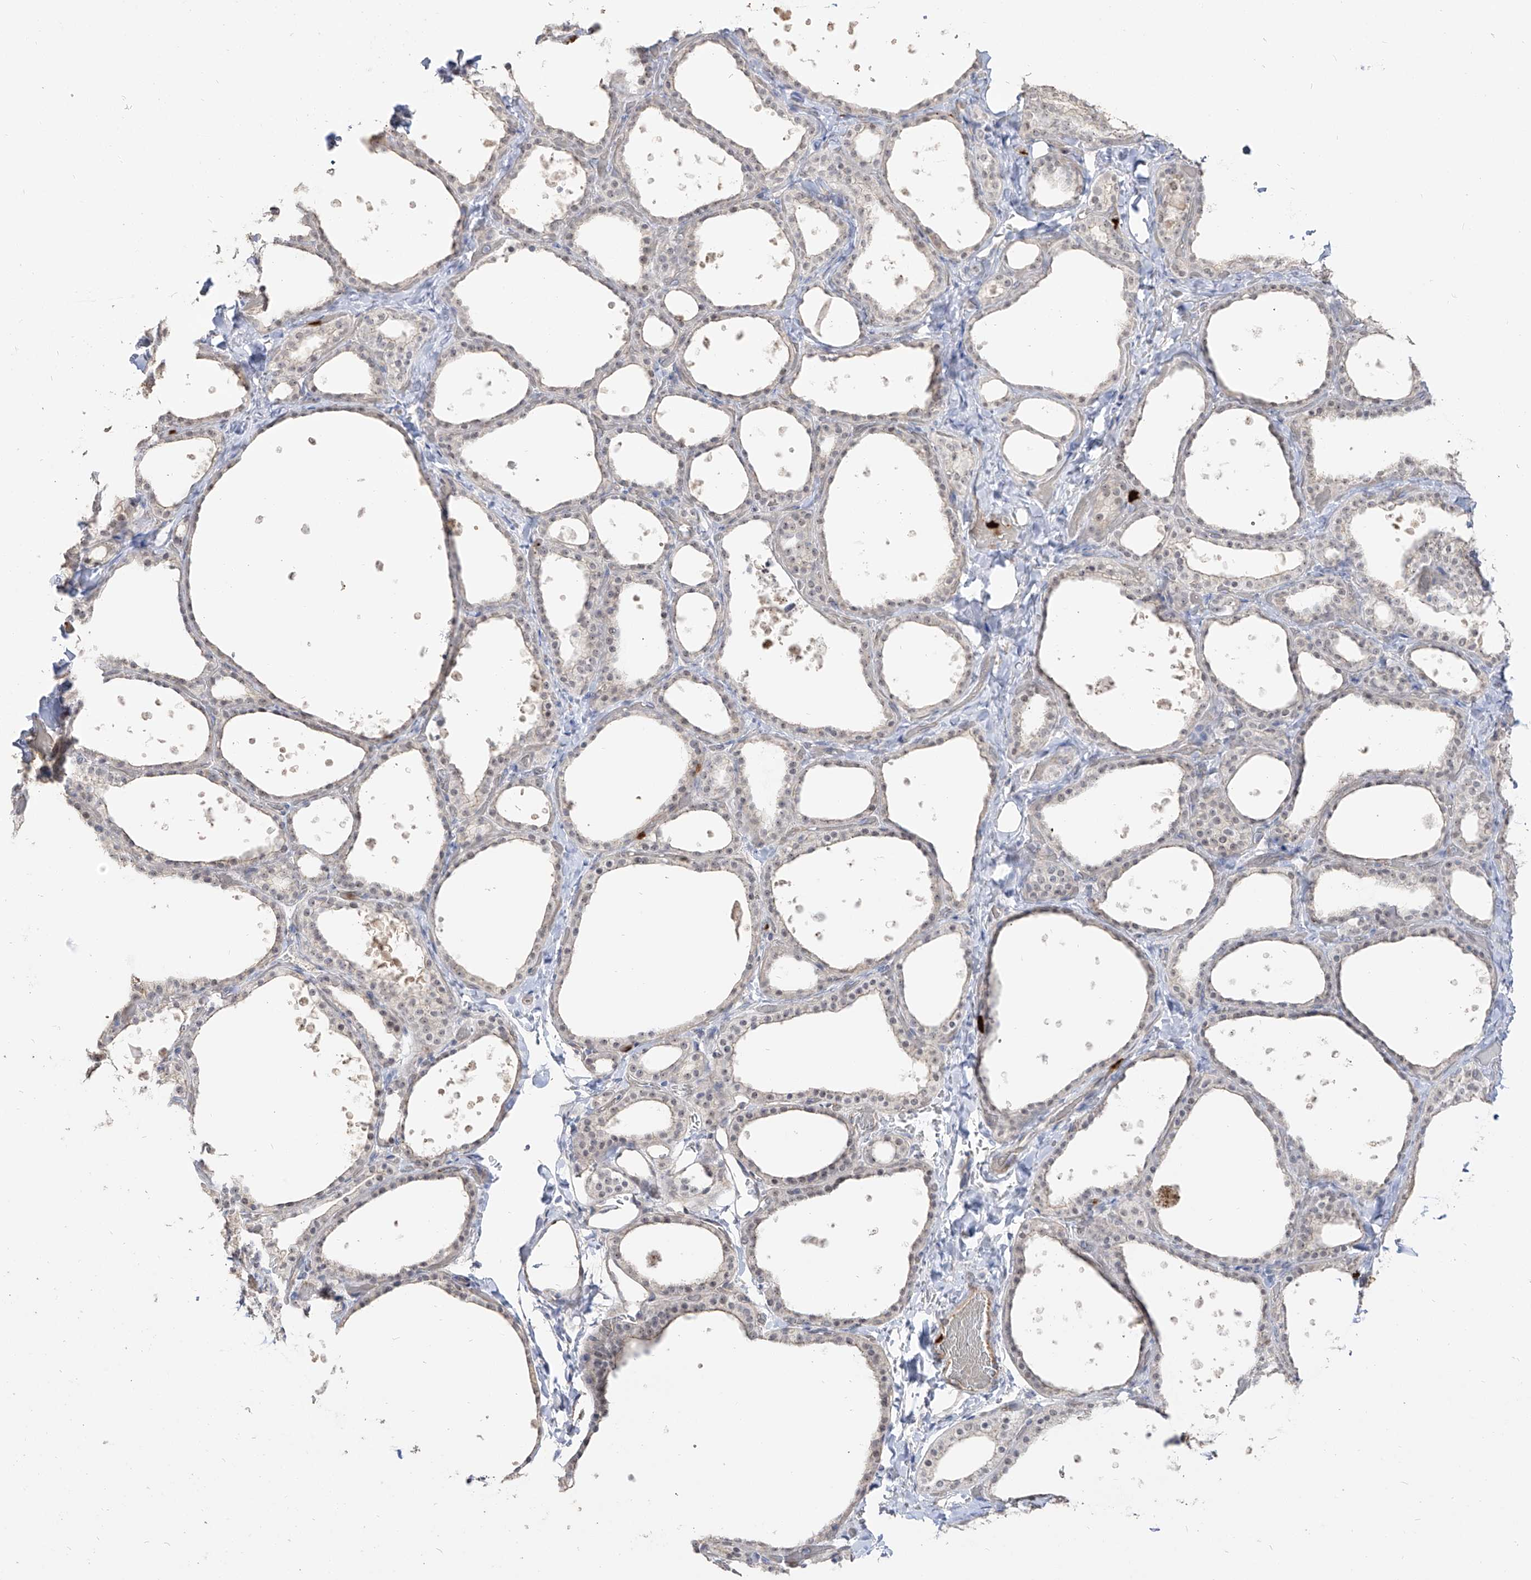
{"staining": {"intensity": "weak", "quantity": "25%-75%", "location": "nuclear"}, "tissue": "thyroid gland", "cell_type": "Glandular cells", "image_type": "normal", "snomed": [{"axis": "morphology", "description": "Normal tissue, NOS"}, {"axis": "topography", "description": "Thyroid gland"}], "caption": "Glandular cells exhibit low levels of weak nuclear expression in approximately 25%-75% of cells in benign human thyroid gland. (Brightfield microscopy of DAB IHC at high magnification).", "gene": "ZNF227", "patient": {"sex": "female", "age": 44}}